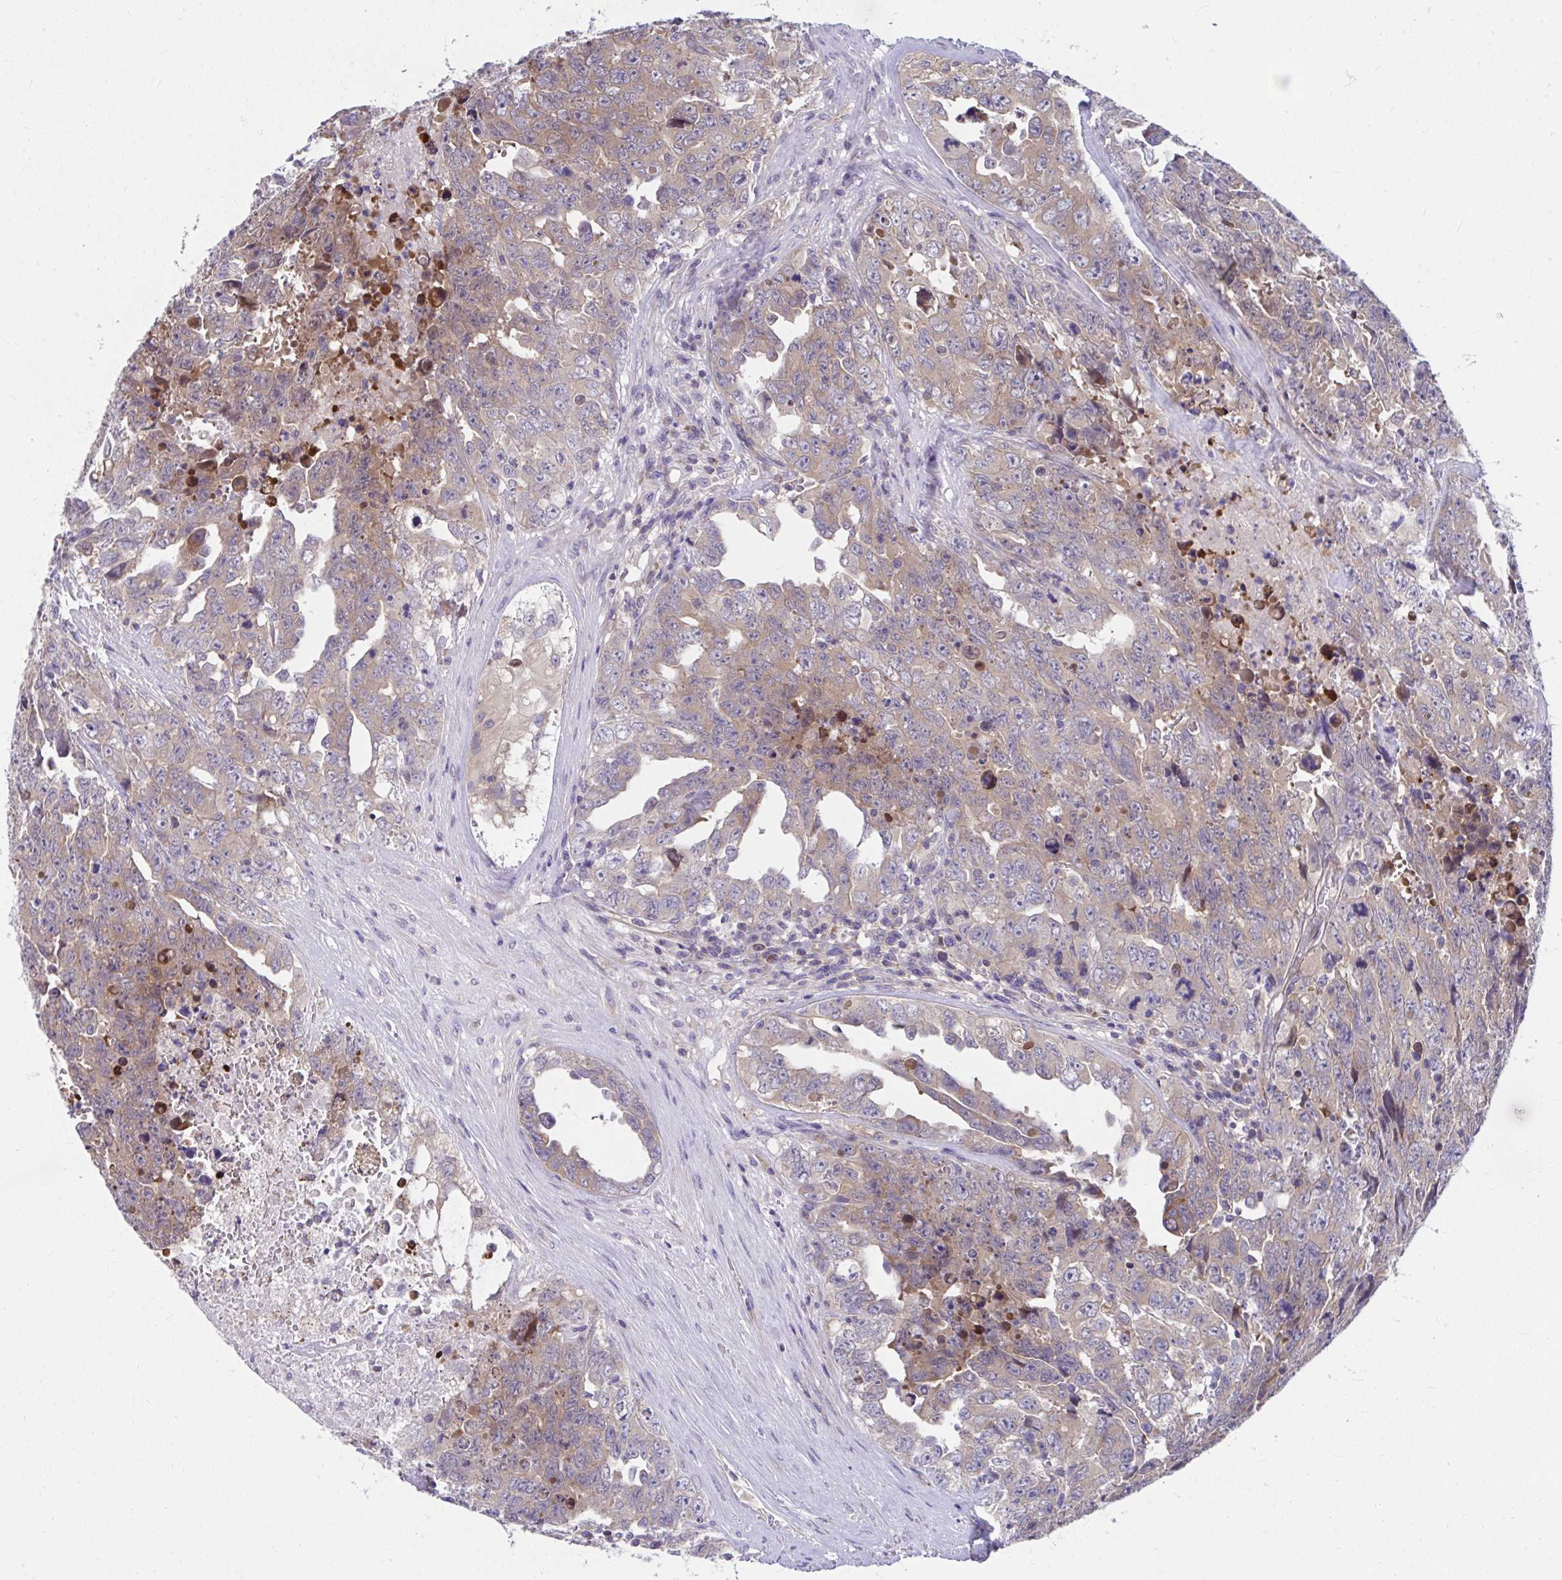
{"staining": {"intensity": "weak", "quantity": "25%-75%", "location": "cytoplasmic/membranous"}, "tissue": "testis cancer", "cell_type": "Tumor cells", "image_type": "cancer", "snomed": [{"axis": "morphology", "description": "Carcinoma, Embryonal, NOS"}, {"axis": "topography", "description": "Testis"}], "caption": "Human testis cancer stained for a protein (brown) exhibits weak cytoplasmic/membranous positive positivity in about 25%-75% of tumor cells.", "gene": "PCDHB7", "patient": {"sex": "male", "age": 24}}